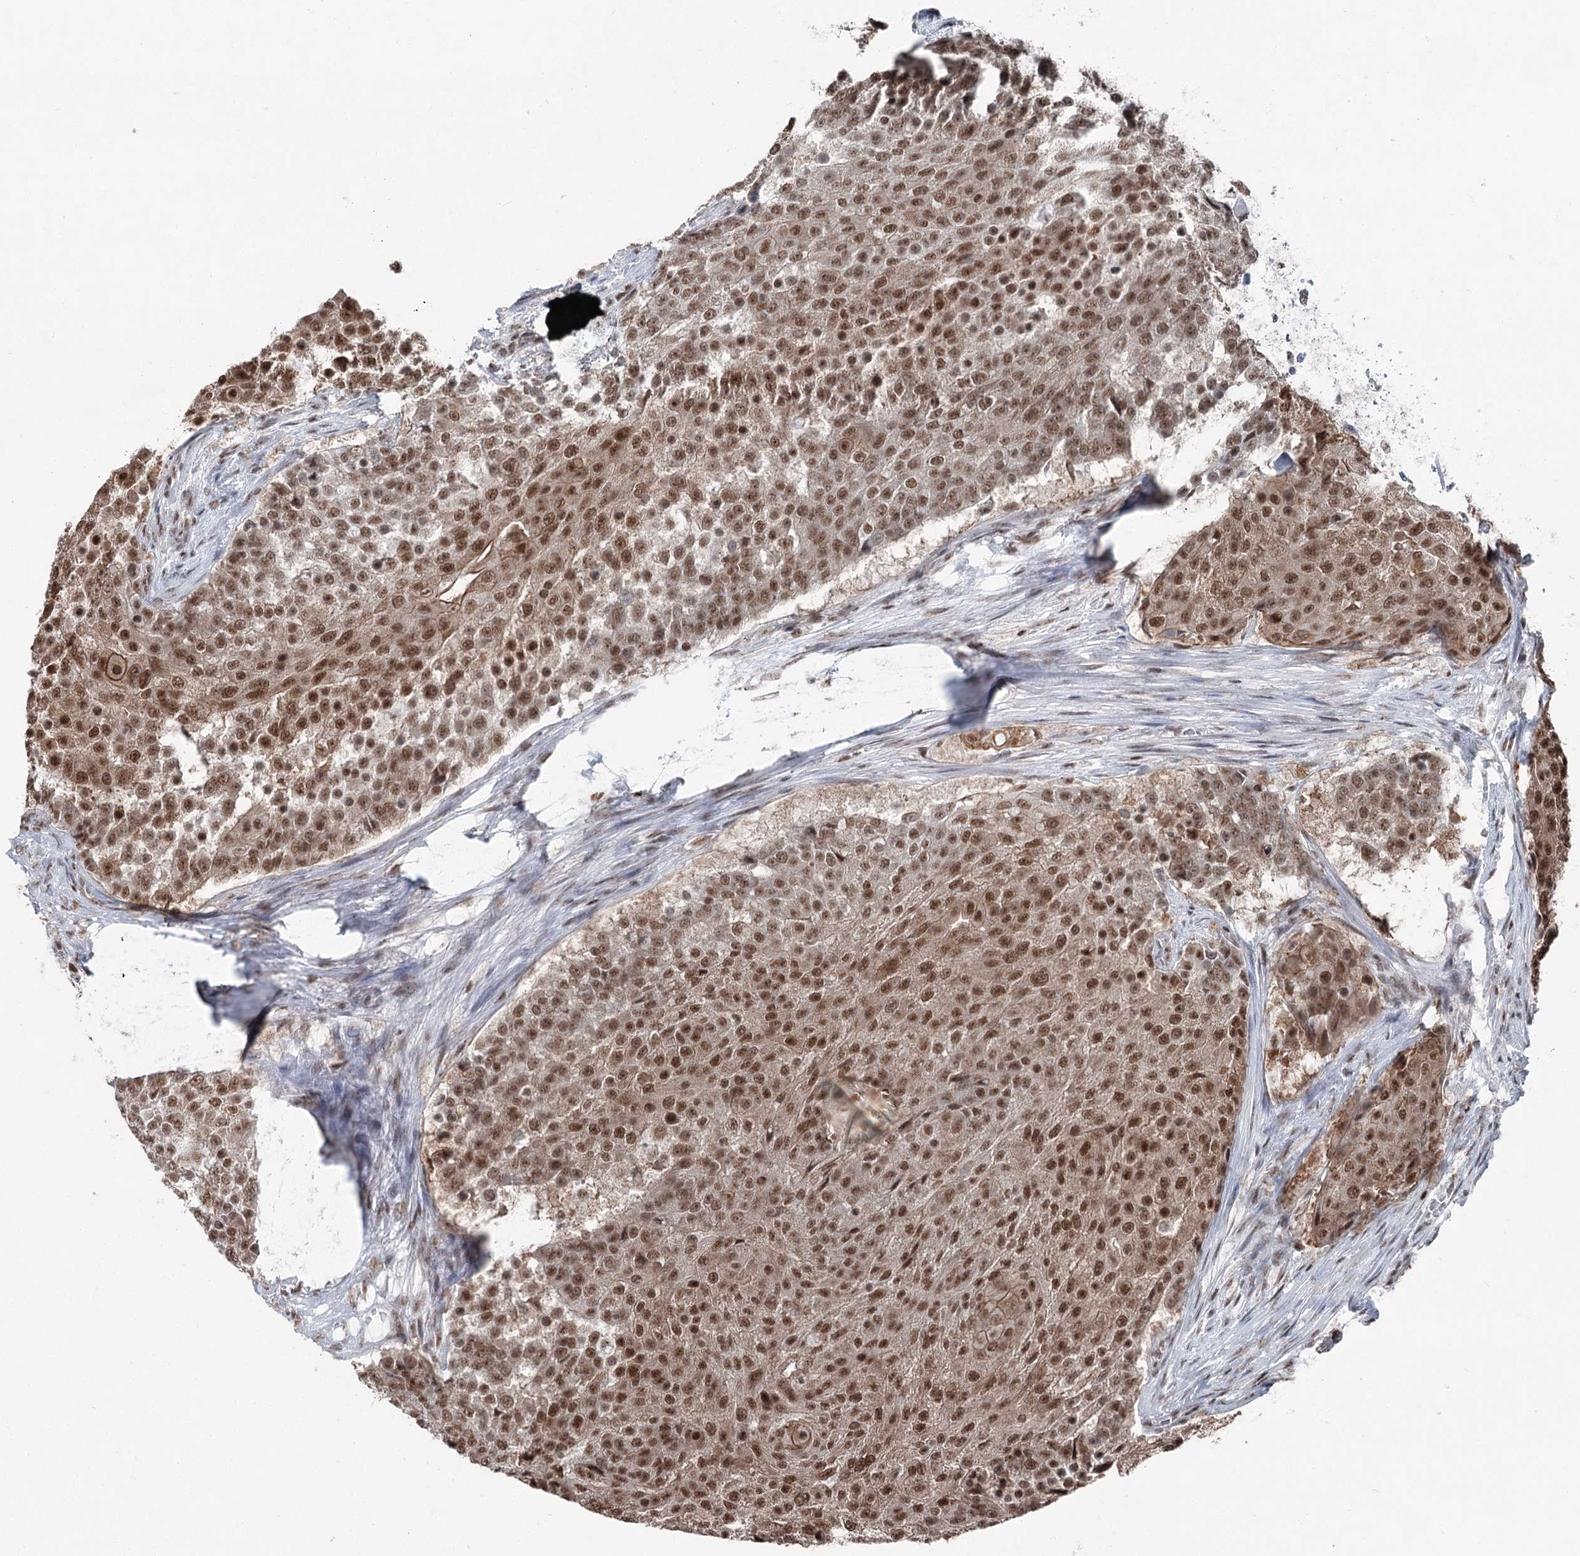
{"staining": {"intensity": "moderate", "quantity": ">75%", "location": "cytoplasmic/membranous,nuclear"}, "tissue": "urothelial cancer", "cell_type": "Tumor cells", "image_type": "cancer", "snomed": [{"axis": "morphology", "description": "Urothelial carcinoma, High grade"}, {"axis": "topography", "description": "Urinary bladder"}], "caption": "Immunohistochemistry (IHC) of human urothelial cancer exhibits medium levels of moderate cytoplasmic/membranous and nuclear expression in about >75% of tumor cells.", "gene": "ZCCHC8", "patient": {"sex": "female", "age": 63}}